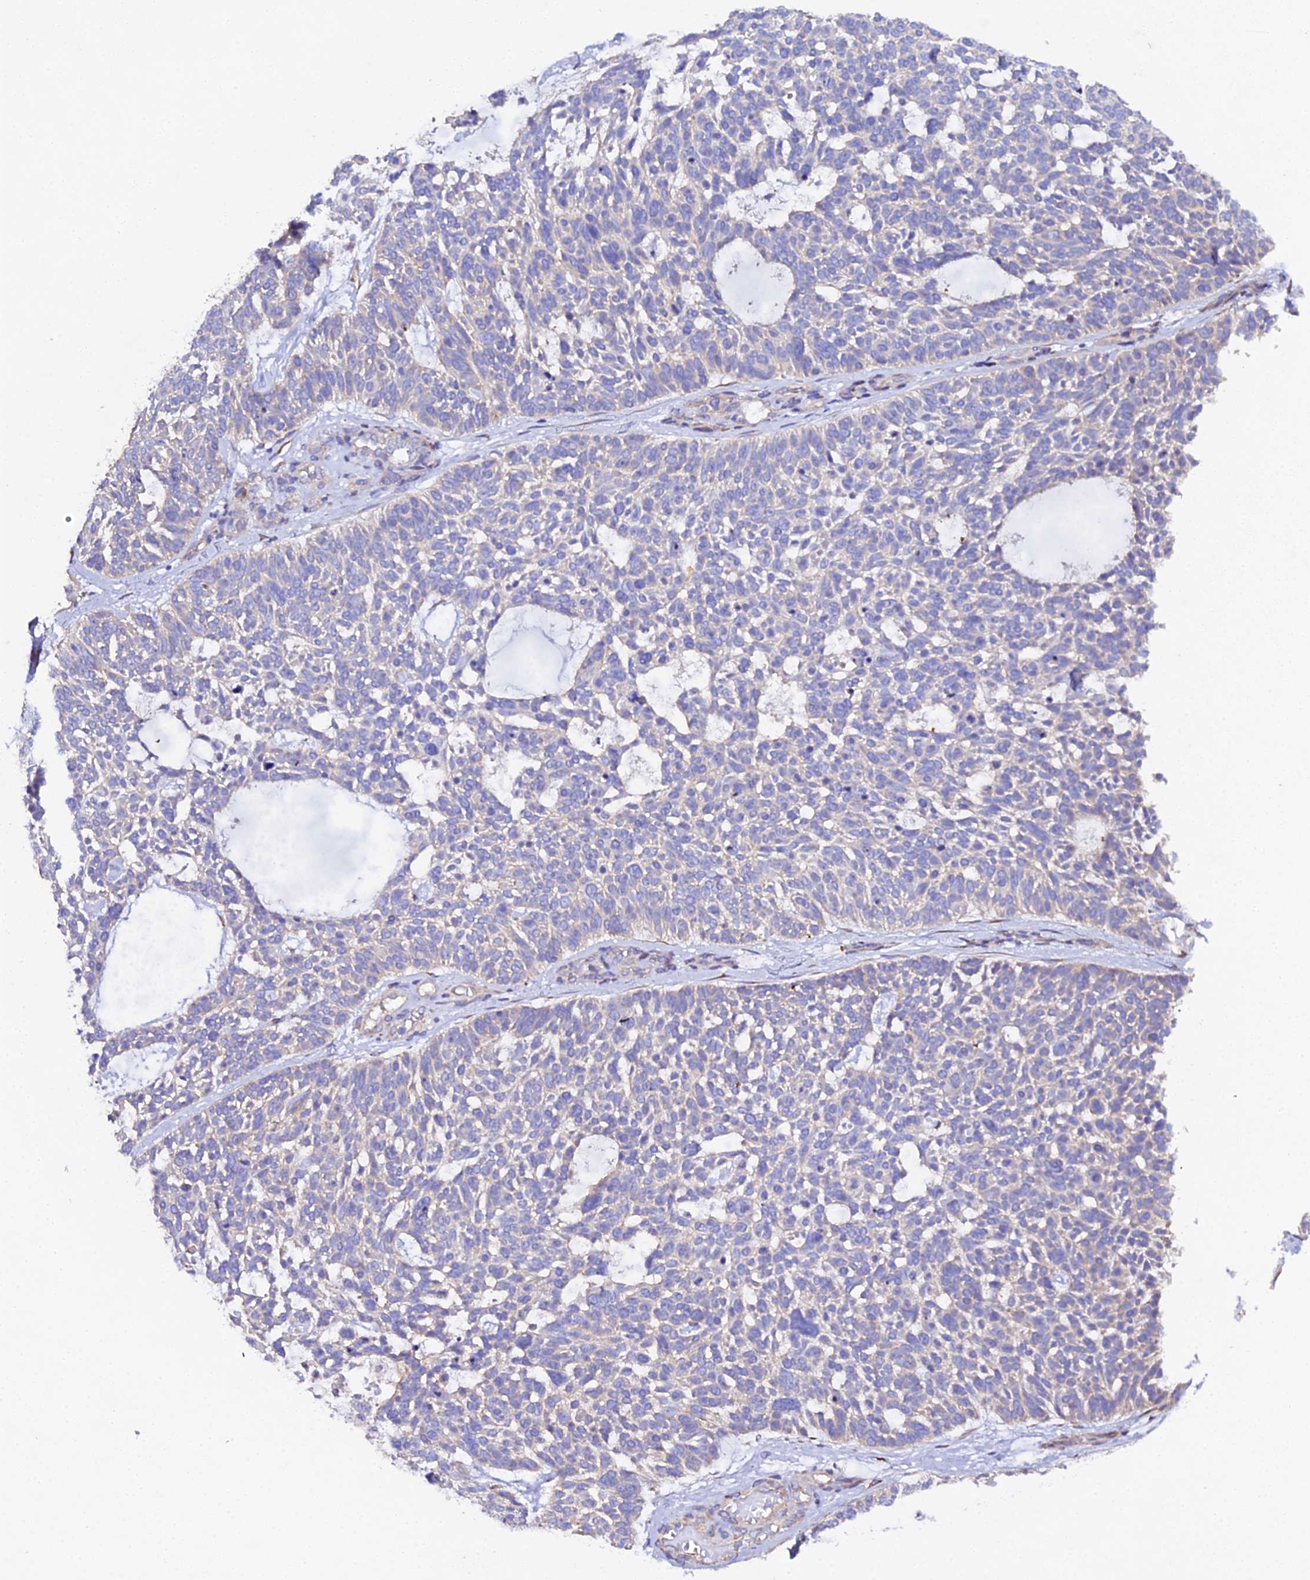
{"staining": {"intensity": "weak", "quantity": "<25%", "location": "cytoplasmic/membranous"}, "tissue": "skin cancer", "cell_type": "Tumor cells", "image_type": "cancer", "snomed": [{"axis": "morphology", "description": "Basal cell carcinoma"}, {"axis": "topography", "description": "Skin"}], "caption": "This micrograph is of skin cancer stained with immunohistochemistry (IHC) to label a protein in brown with the nuclei are counter-stained blue. There is no staining in tumor cells.", "gene": "CFAP45", "patient": {"sex": "male", "age": 88}}